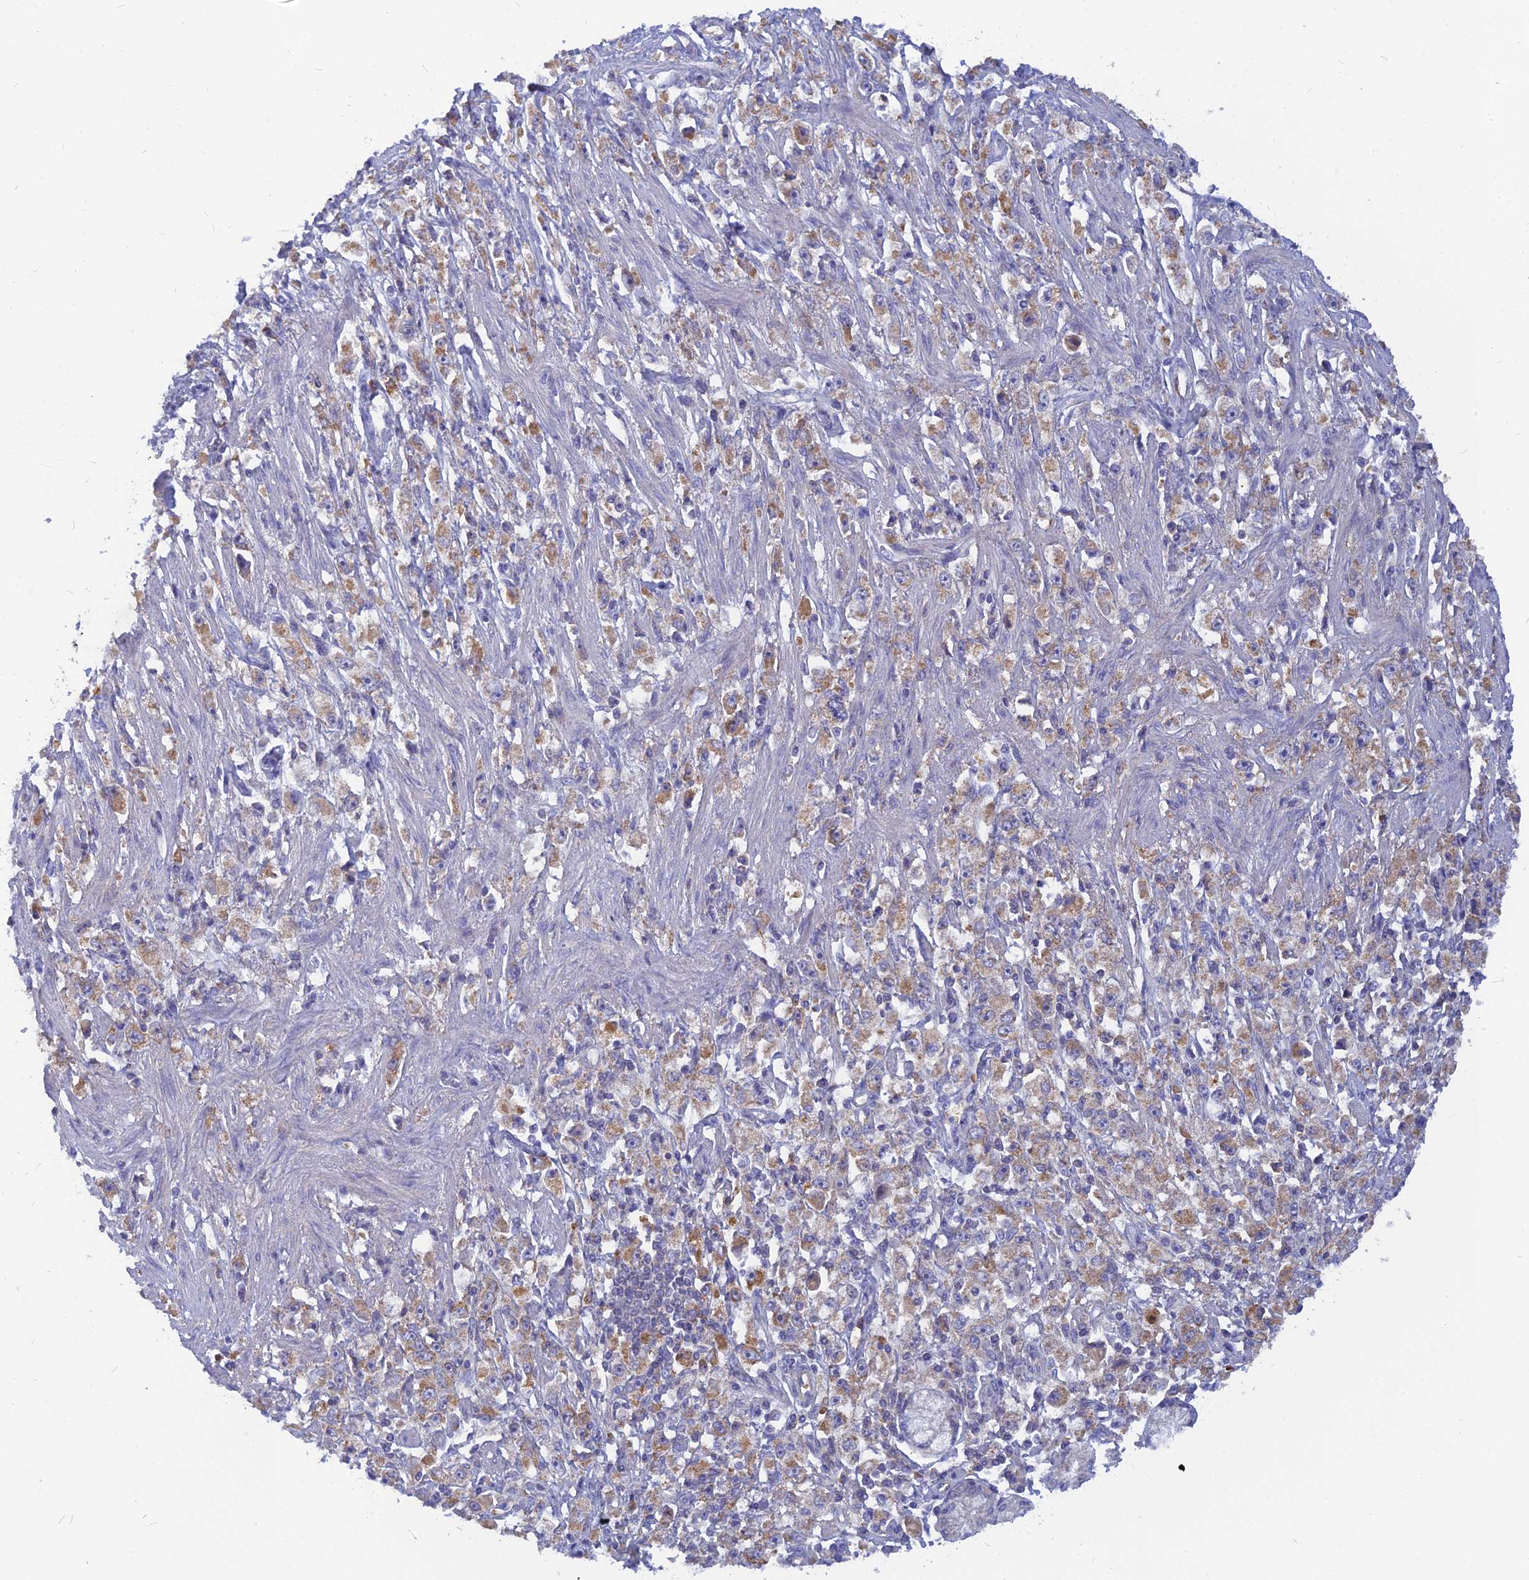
{"staining": {"intensity": "moderate", "quantity": "25%-75%", "location": "cytoplasmic/membranous"}, "tissue": "stomach cancer", "cell_type": "Tumor cells", "image_type": "cancer", "snomed": [{"axis": "morphology", "description": "Adenocarcinoma, NOS"}, {"axis": "topography", "description": "Stomach"}], "caption": "Protein analysis of stomach cancer (adenocarcinoma) tissue displays moderate cytoplasmic/membranous expression in about 25%-75% of tumor cells.", "gene": "CACNA1B", "patient": {"sex": "female", "age": 59}}